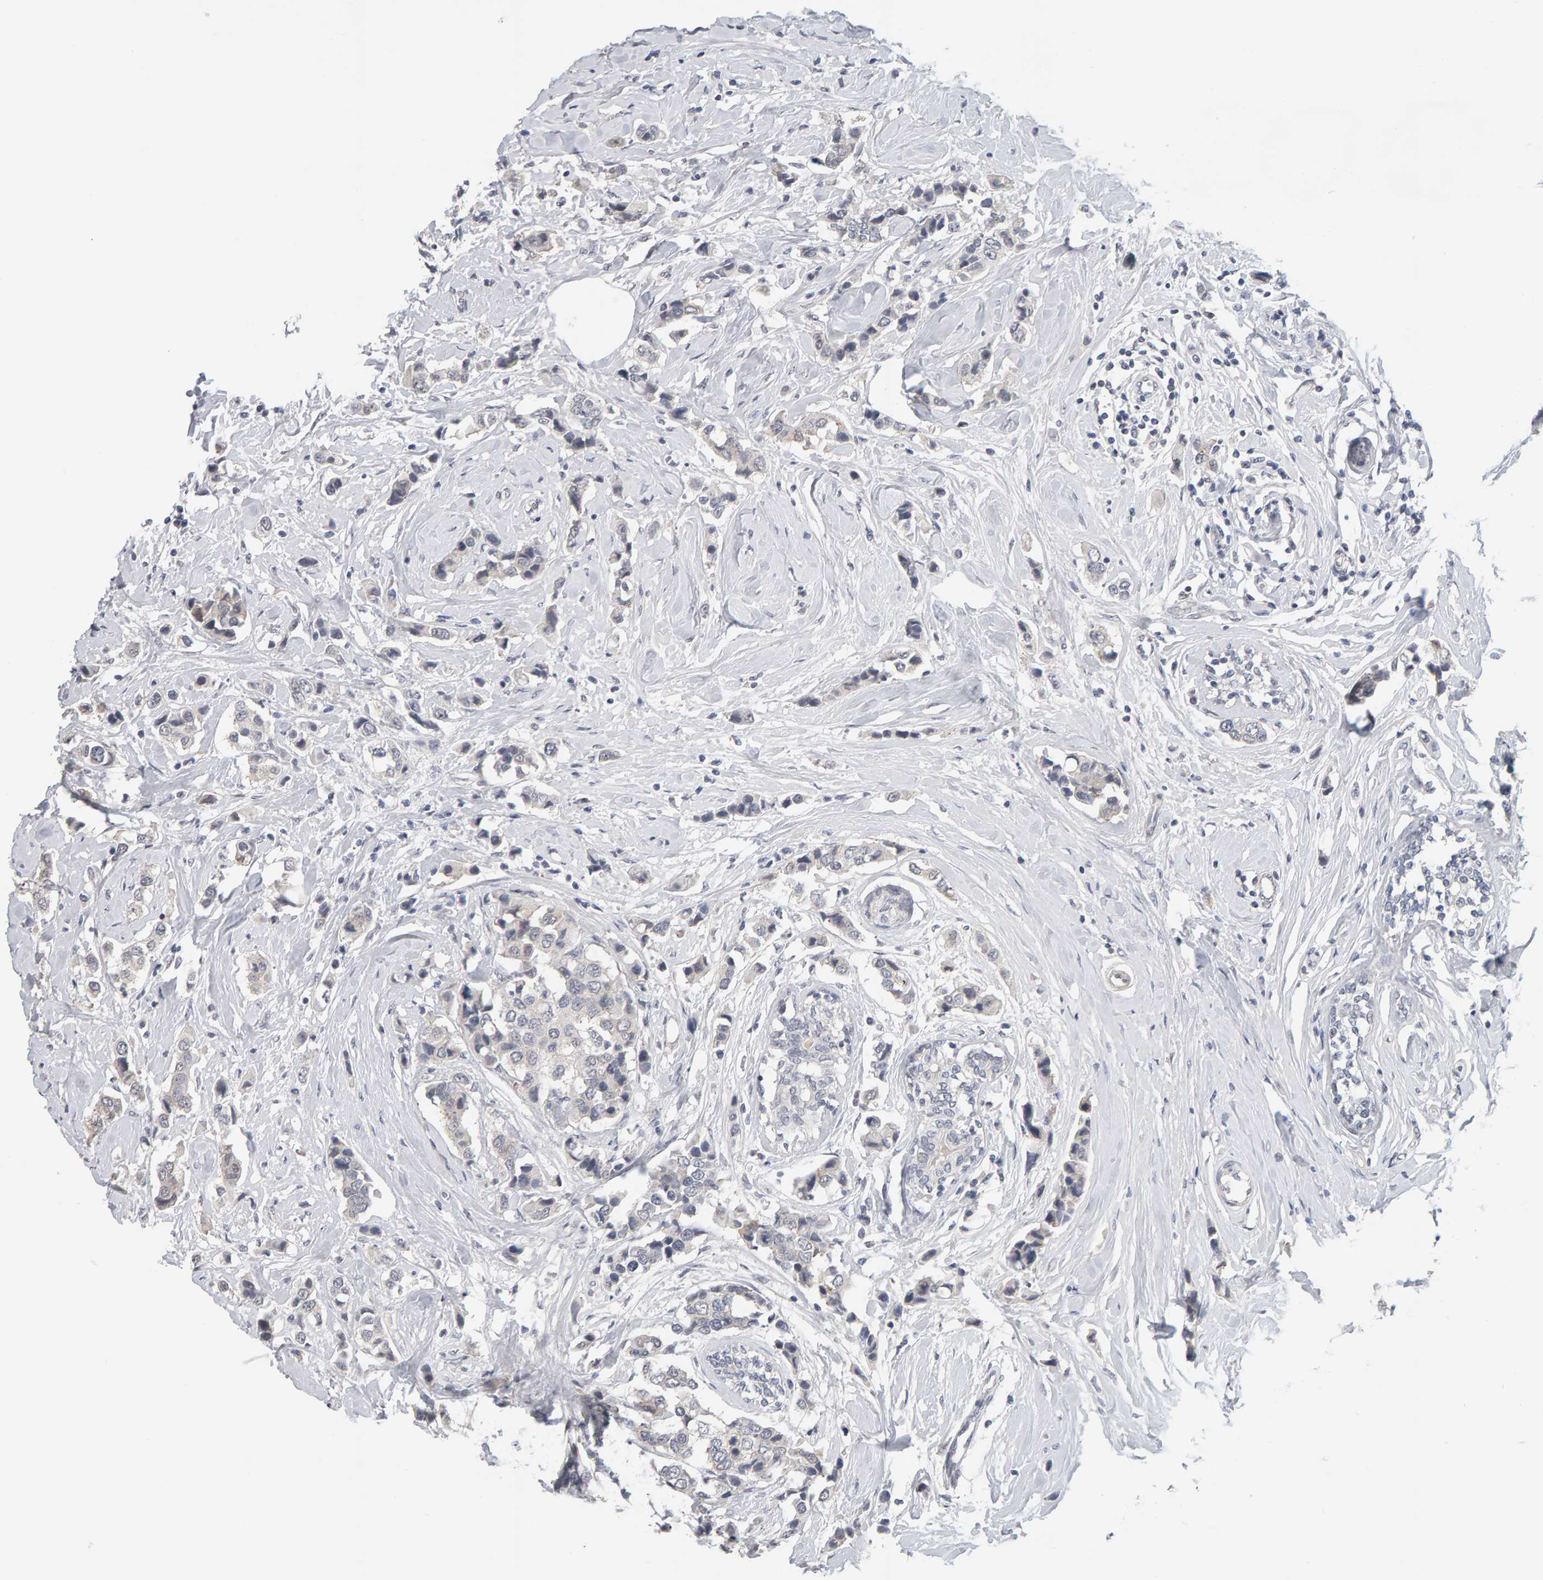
{"staining": {"intensity": "negative", "quantity": "none", "location": "none"}, "tissue": "breast cancer", "cell_type": "Tumor cells", "image_type": "cancer", "snomed": [{"axis": "morphology", "description": "Normal tissue, NOS"}, {"axis": "morphology", "description": "Duct carcinoma"}, {"axis": "topography", "description": "Breast"}], "caption": "The immunohistochemistry (IHC) photomicrograph has no significant positivity in tumor cells of breast infiltrating ductal carcinoma tissue.", "gene": "HNF4A", "patient": {"sex": "female", "age": 50}}